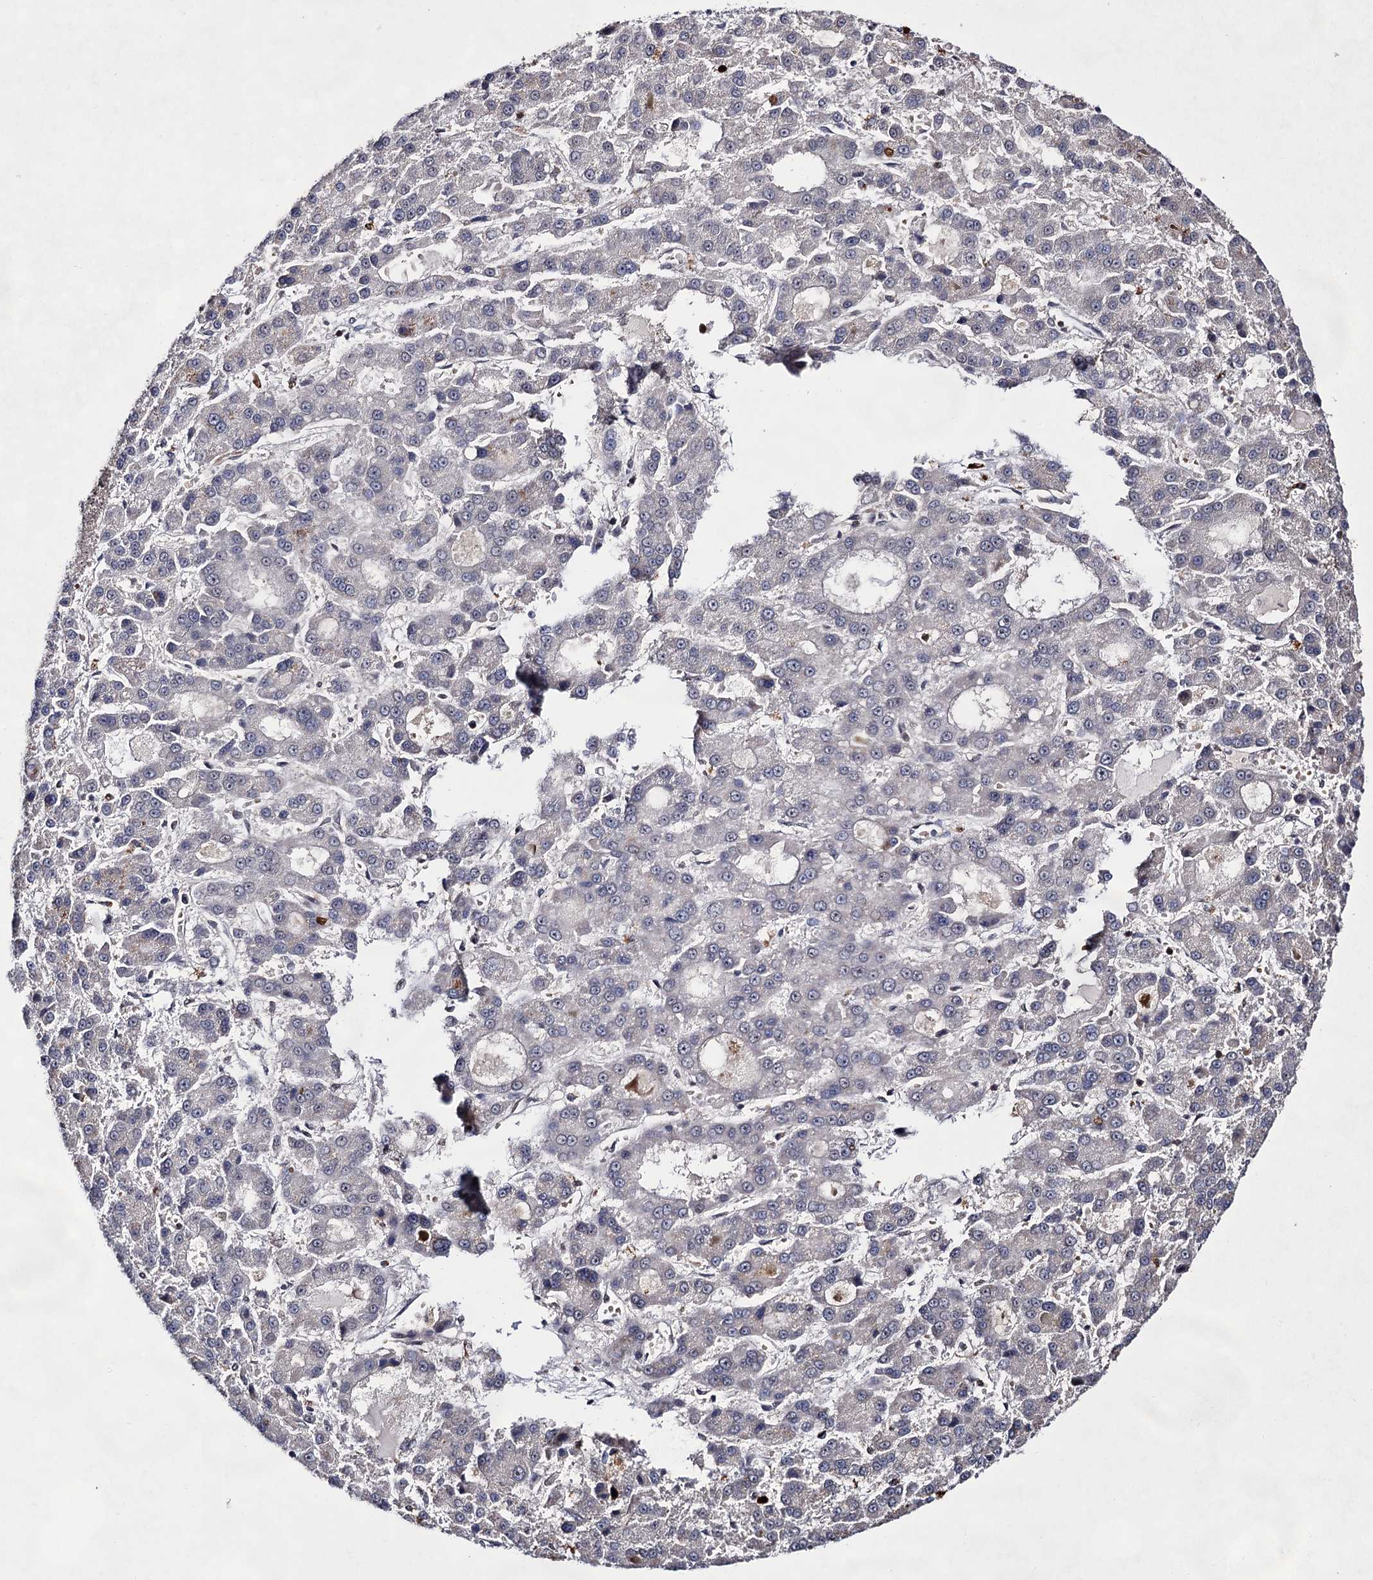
{"staining": {"intensity": "negative", "quantity": "none", "location": "none"}, "tissue": "liver cancer", "cell_type": "Tumor cells", "image_type": "cancer", "snomed": [{"axis": "morphology", "description": "Carcinoma, Hepatocellular, NOS"}, {"axis": "topography", "description": "Liver"}], "caption": "Immunohistochemistry histopathology image of neoplastic tissue: human liver cancer (hepatocellular carcinoma) stained with DAB exhibits no significant protein expression in tumor cells.", "gene": "EXOSC10", "patient": {"sex": "male", "age": 70}}